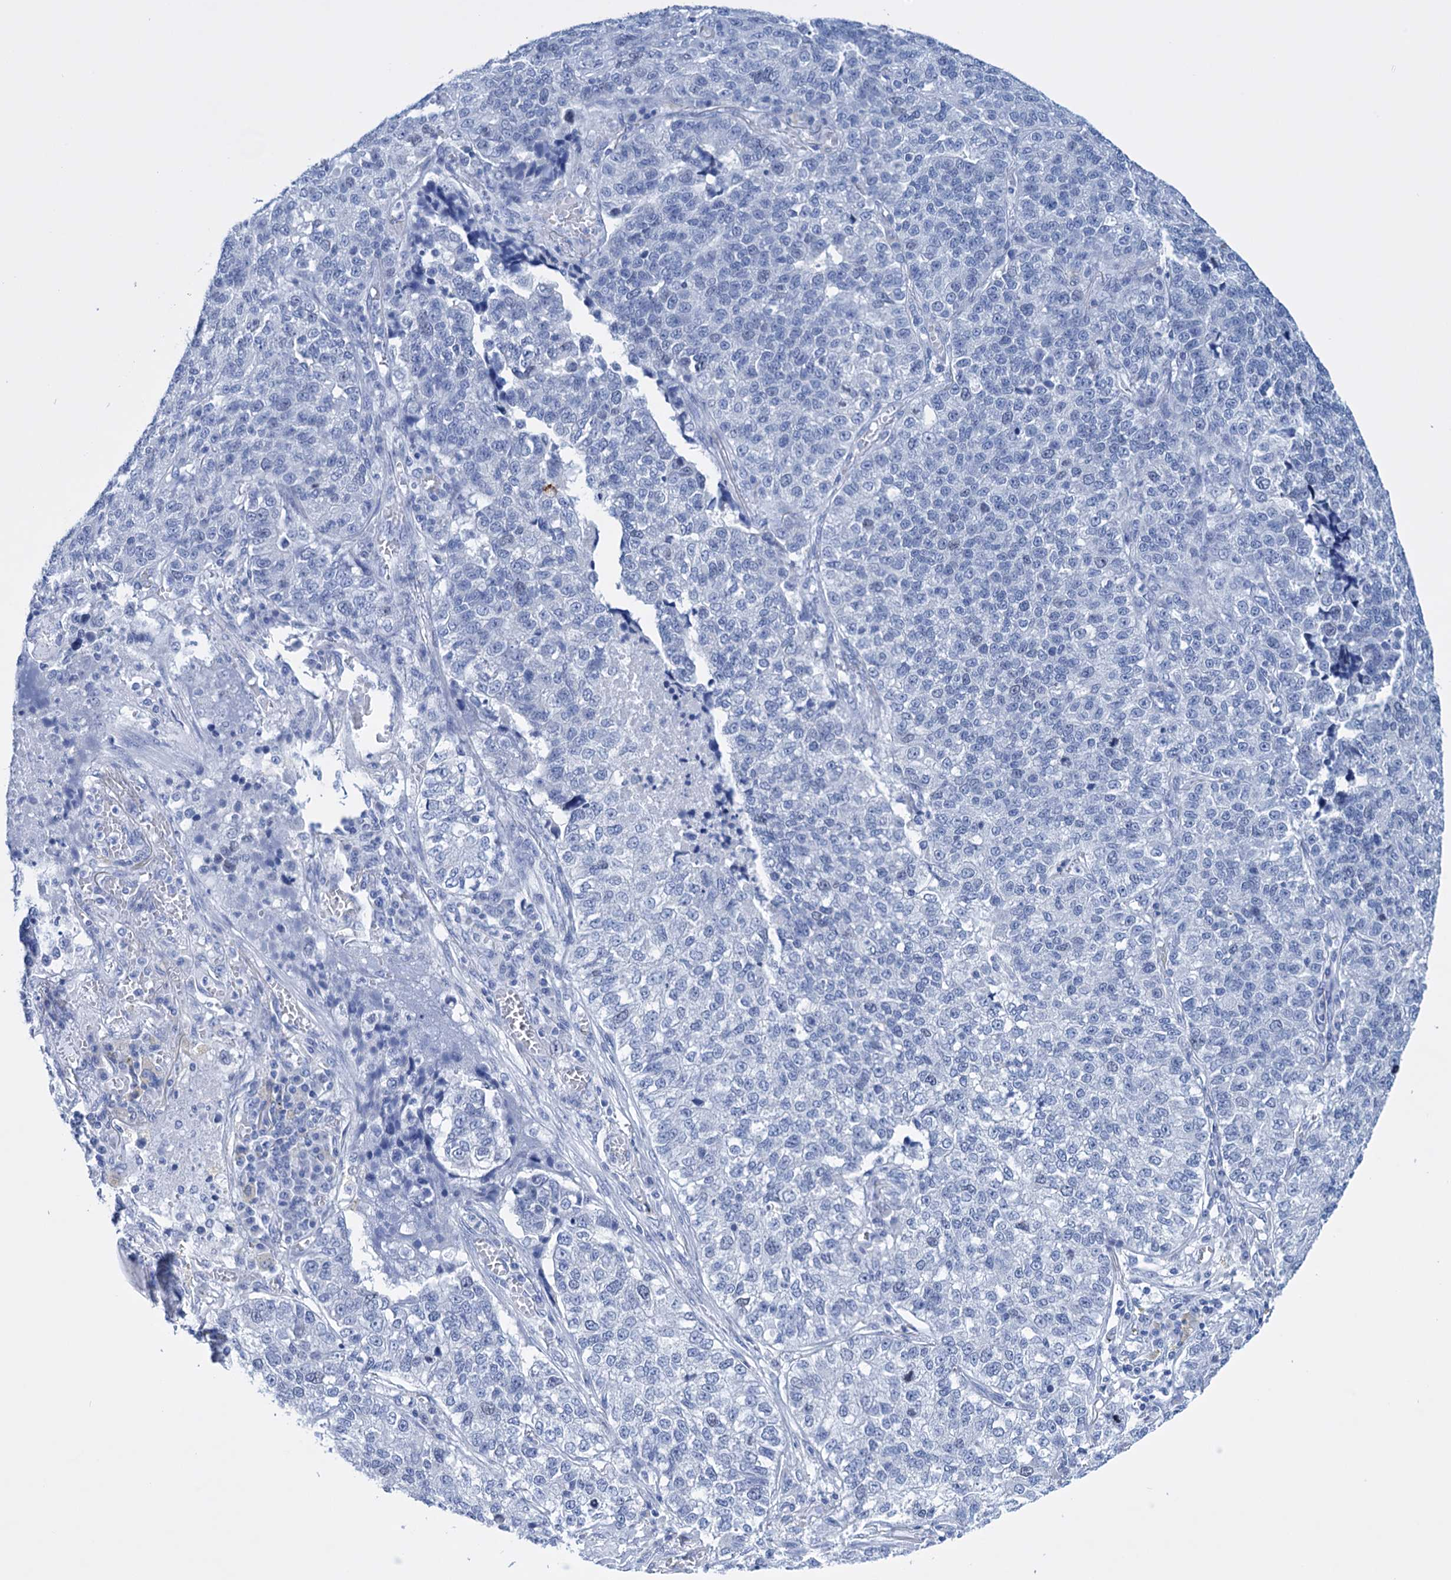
{"staining": {"intensity": "negative", "quantity": "none", "location": "none"}, "tissue": "lung cancer", "cell_type": "Tumor cells", "image_type": "cancer", "snomed": [{"axis": "morphology", "description": "Adenocarcinoma, NOS"}, {"axis": "topography", "description": "Lung"}], "caption": "Lung adenocarcinoma stained for a protein using immunohistochemistry (IHC) displays no expression tumor cells.", "gene": "FBXW12", "patient": {"sex": "male", "age": 49}}